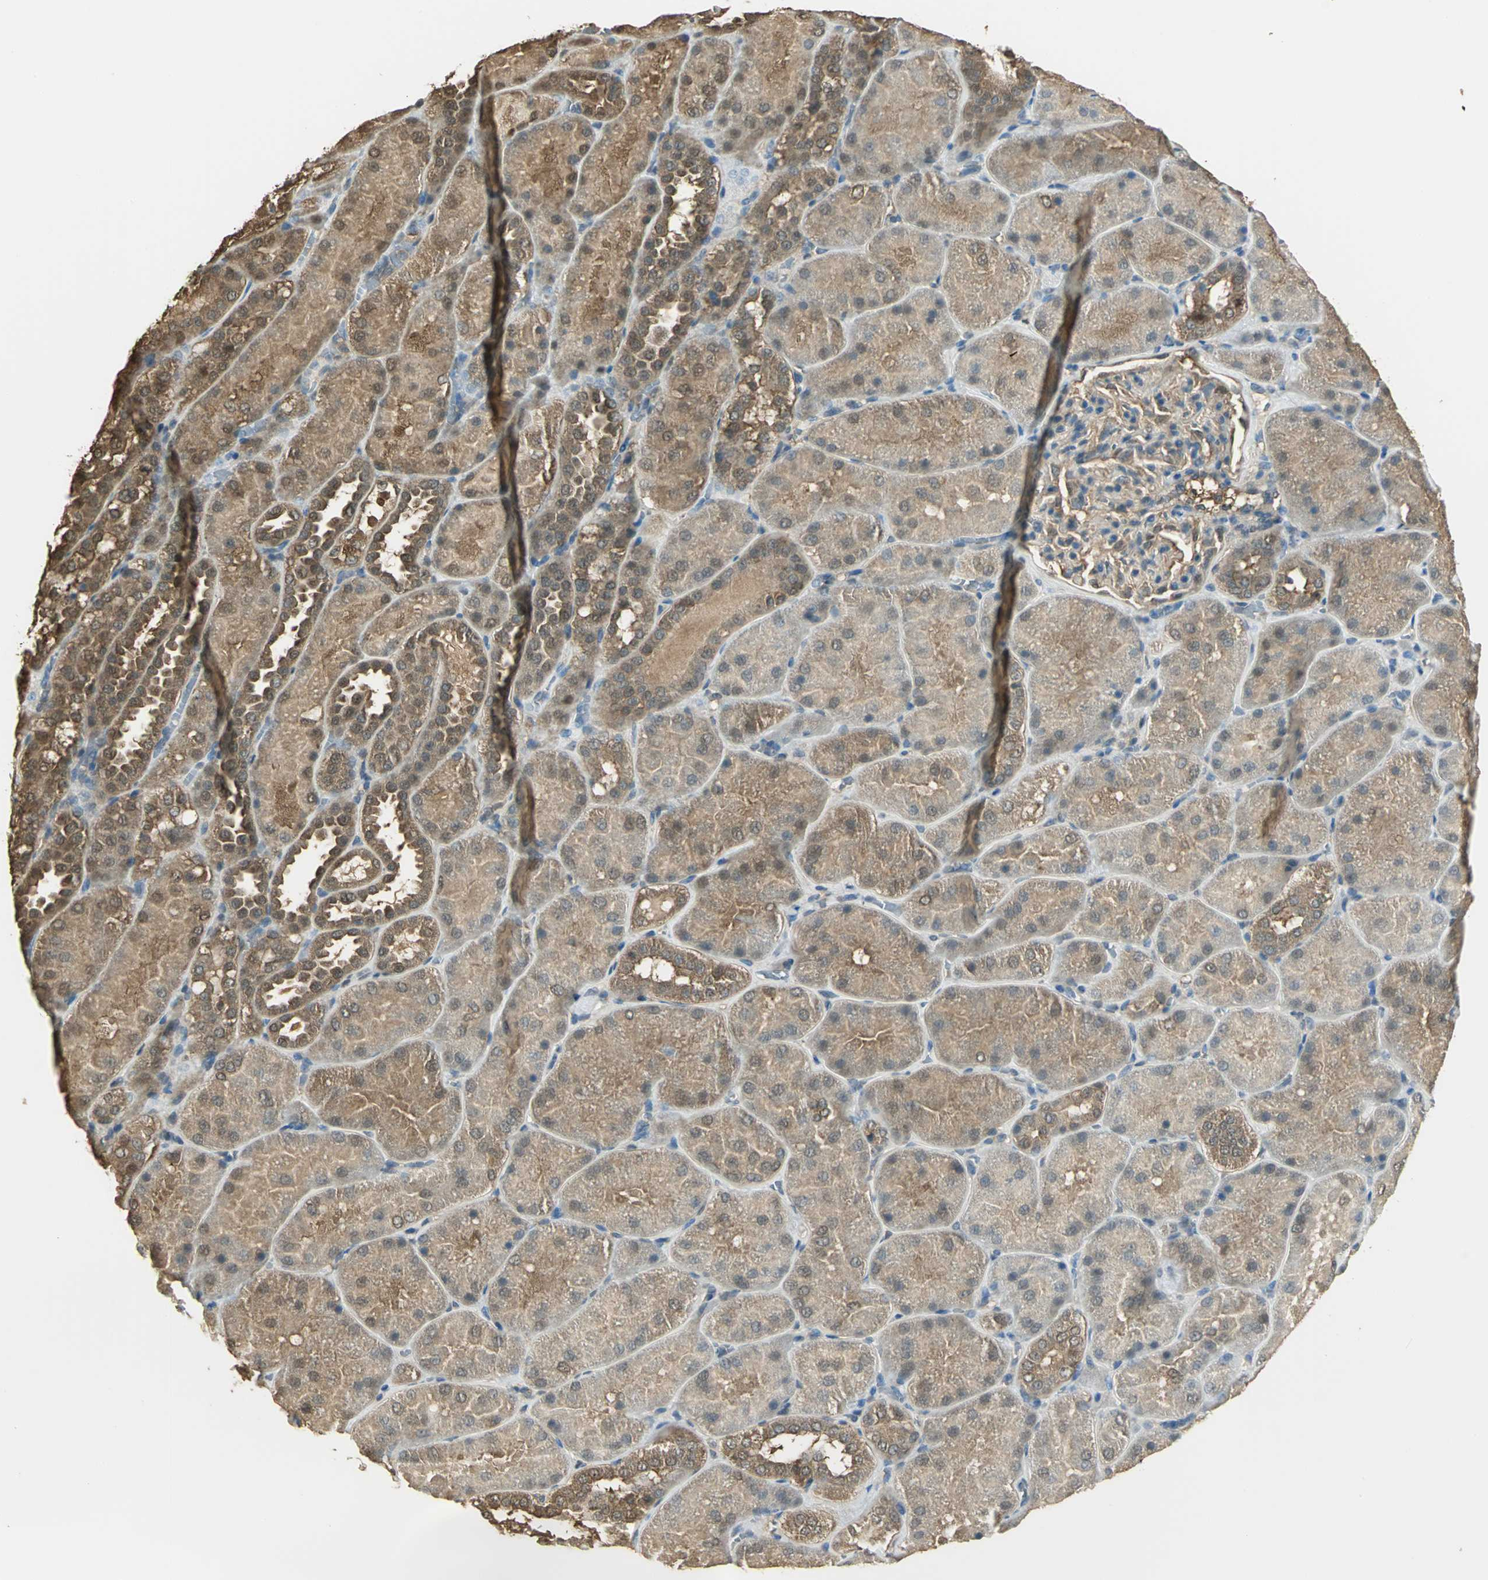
{"staining": {"intensity": "moderate", "quantity": ">75%", "location": "cytoplasmic/membranous,nuclear"}, "tissue": "kidney", "cell_type": "Cells in glomeruli", "image_type": "normal", "snomed": [{"axis": "morphology", "description": "Normal tissue, NOS"}, {"axis": "topography", "description": "Kidney"}], "caption": "Immunohistochemistry (IHC) histopathology image of normal kidney: human kidney stained using immunohistochemistry (IHC) reveals medium levels of moderate protein expression localized specifically in the cytoplasmic/membranous,nuclear of cells in glomeruli, appearing as a cytoplasmic/membranous,nuclear brown color.", "gene": "PARK7", "patient": {"sex": "male", "age": 28}}